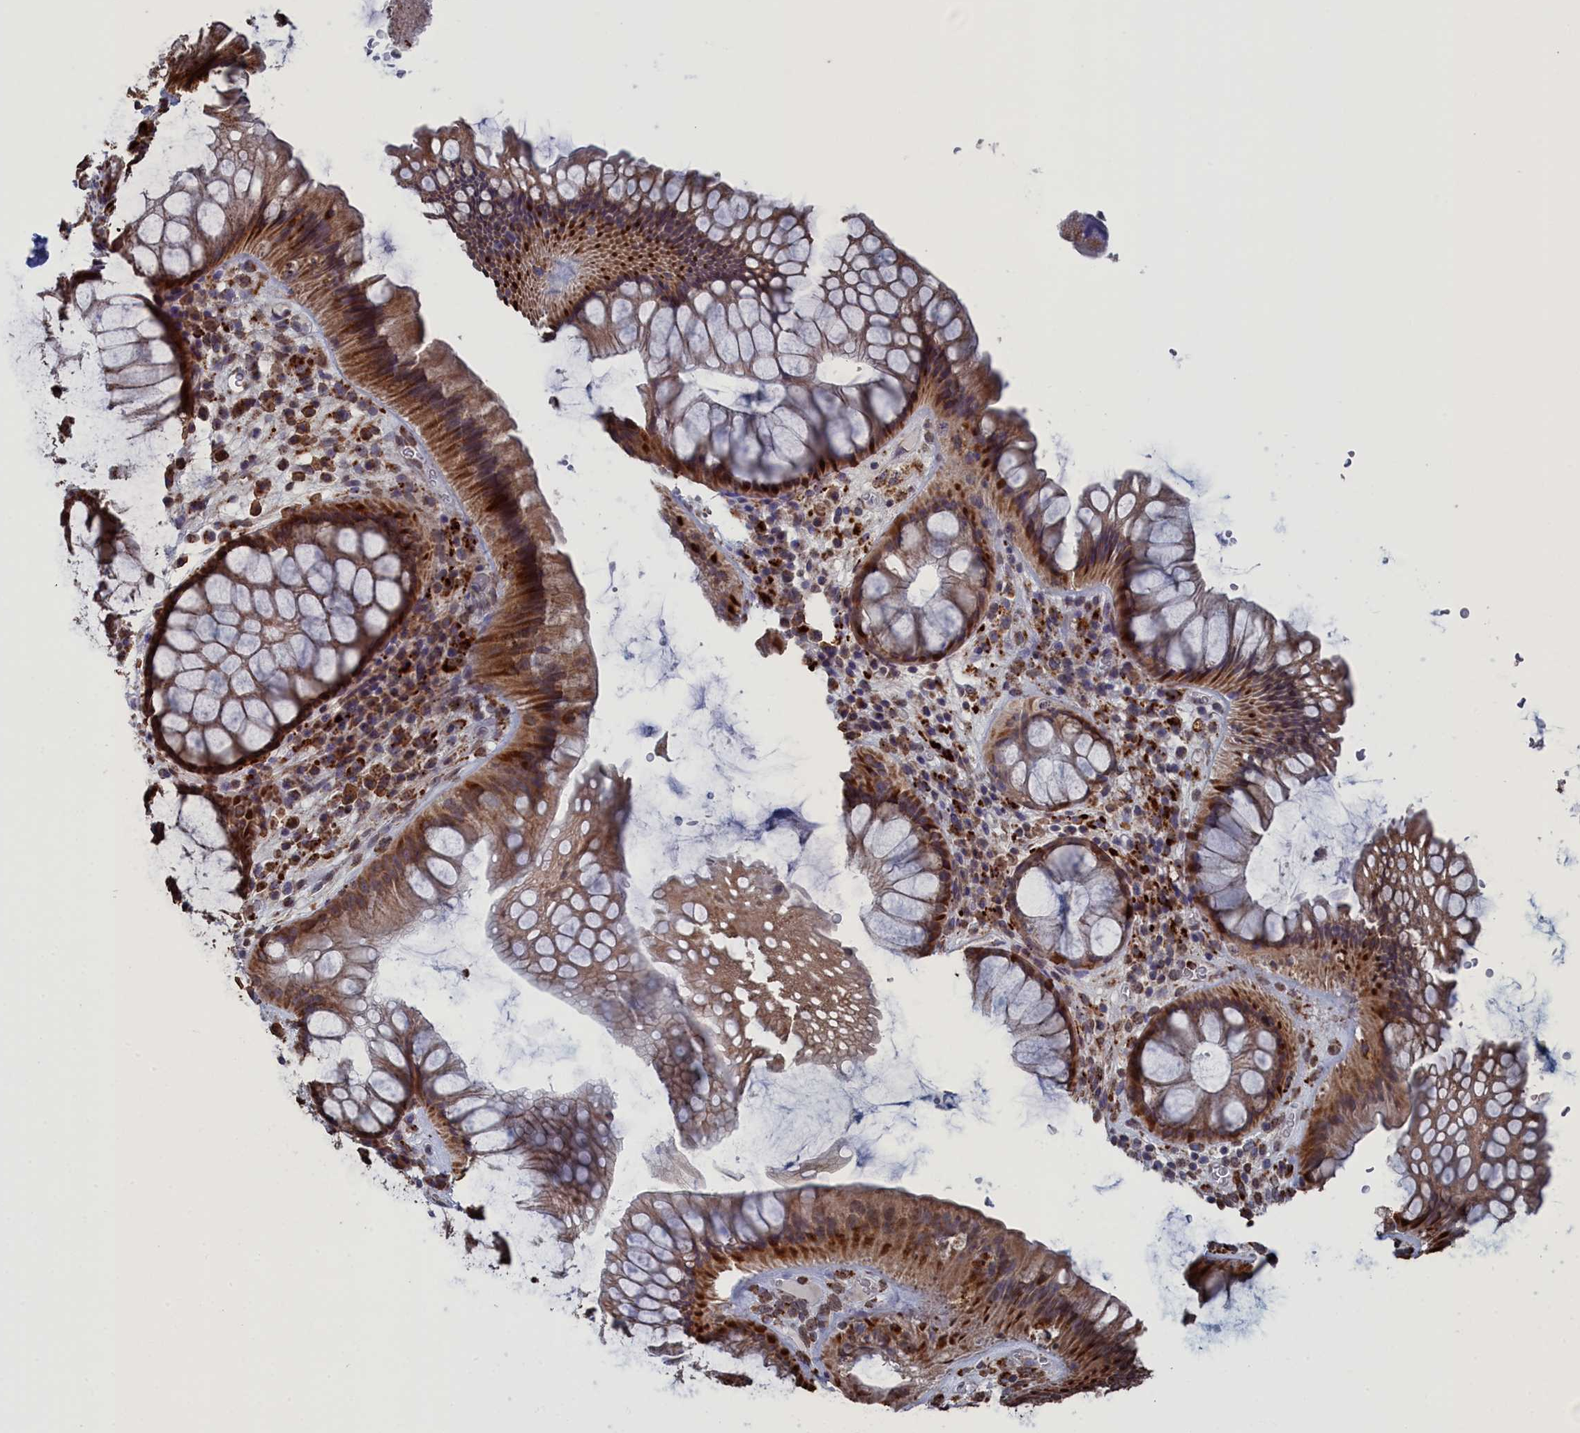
{"staining": {"intensity": "moderate", "quantity": ">75%", "location": "cytoplasmic/membranous"}, "tissue": "rectum", "cell_type": "Glandular cells", "image_type": "normal", "snomed": [{"axis": "morphology", "description": "Normal tissue, NOS"}, {"axis": "topography", "description": "Rectum"}], "caption": "Rectum stained with DAB IHC exhibits medium levels of moderate cytoplasmic/membranous positivity in about >75% of glandular cells.", "gene": "SMG9", "patient": {"sex": "male", "age": 51}}